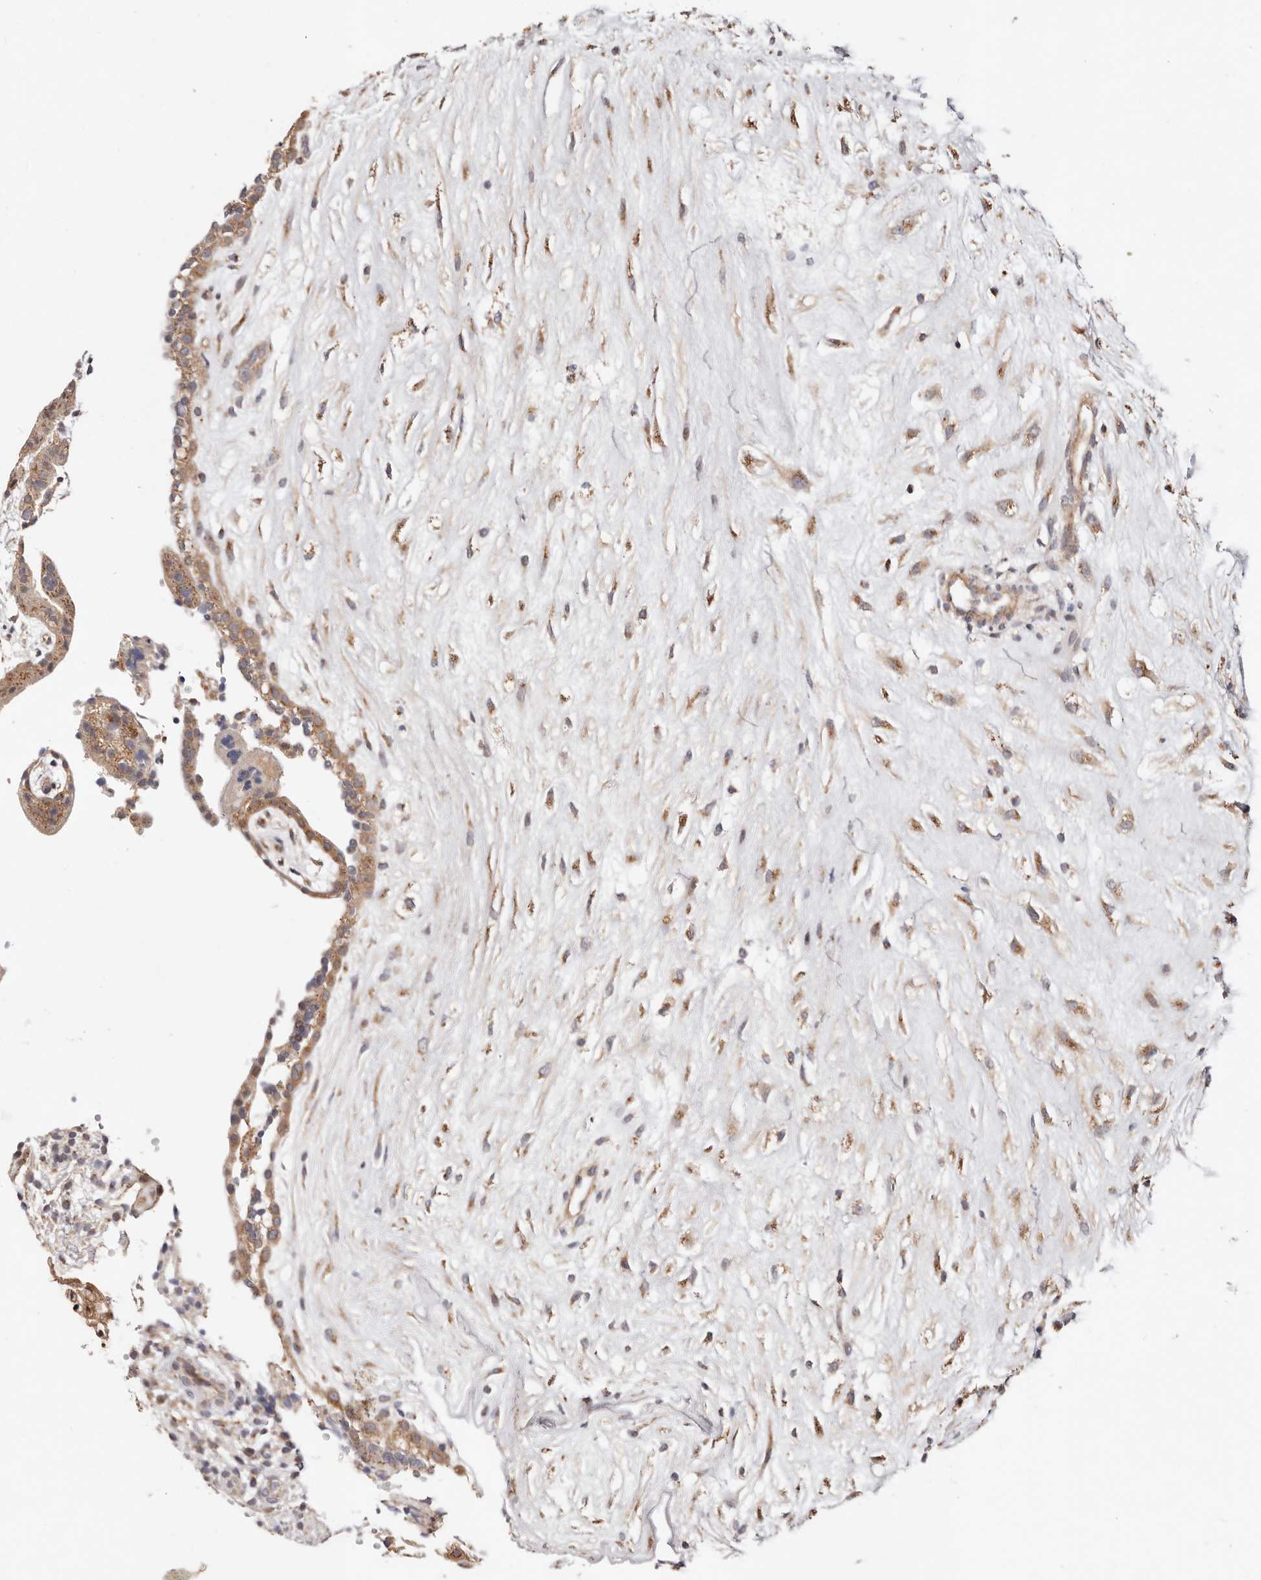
{"staining": {"intensity": "moderate", "quantity": ">75%", "location": "cytoplasmic/membranous"}, "tissue": "placenta", "cell_type": "Trophoblastic cells", "image_type": "normal", "snomed": [{"axis": "morphology", "description": "Normal tissue, NOS"}, {"axis": "topography", "description": "Placenta"}], "caption": "Placenta was stained to show a protein in brown. There is medium levels of moderate cytoplasmic/membranous positivity in about >75% of trophoblastic cells. (Brightfield microscopy of DAB IHC at high magnification).", "gene": "USP33", "patient": {"sex": "female", "age": 18}}